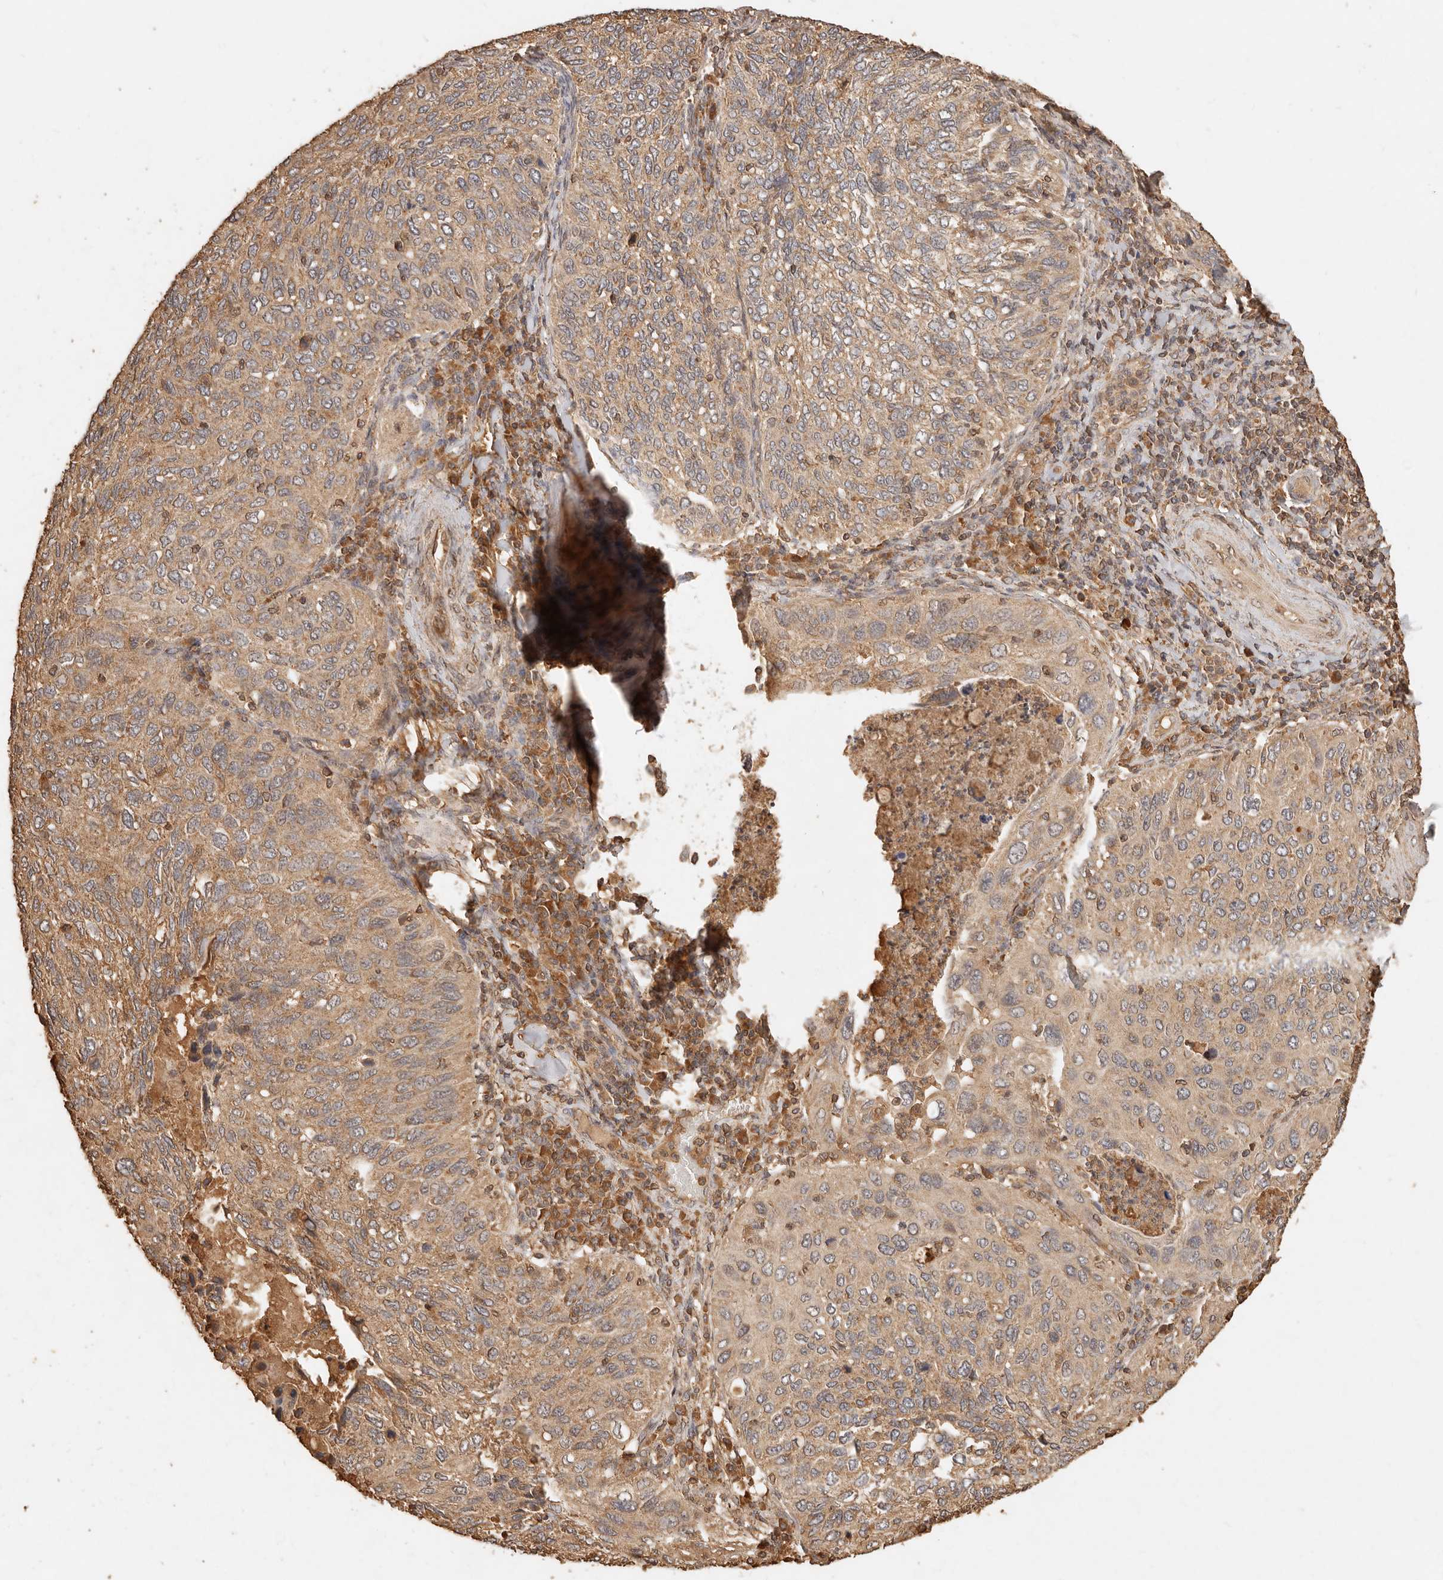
{"staining": {"intensity": "moderate", "quantity": ">75%", "location": "cytoplasmic/membranous"}, "tissue": "cervical cancer", "cell_type": "Tumor cells", "image_type": "cancer", "snomed": [{"axis": "morphology", "description": "Squamous cell carcinoma, NOS"}, {"axis": "topography", "description": "Cervix"}], "caption": "Immunohistochemical staining of human cervical cancer (squamous cell carcinoma) exhibits medium levels of moderate cytoplasmic/membranous positivity in approximately >75% of tumor cells.", "gene": "FAM180B", "patient": {"sex": "female", "age": 38}}